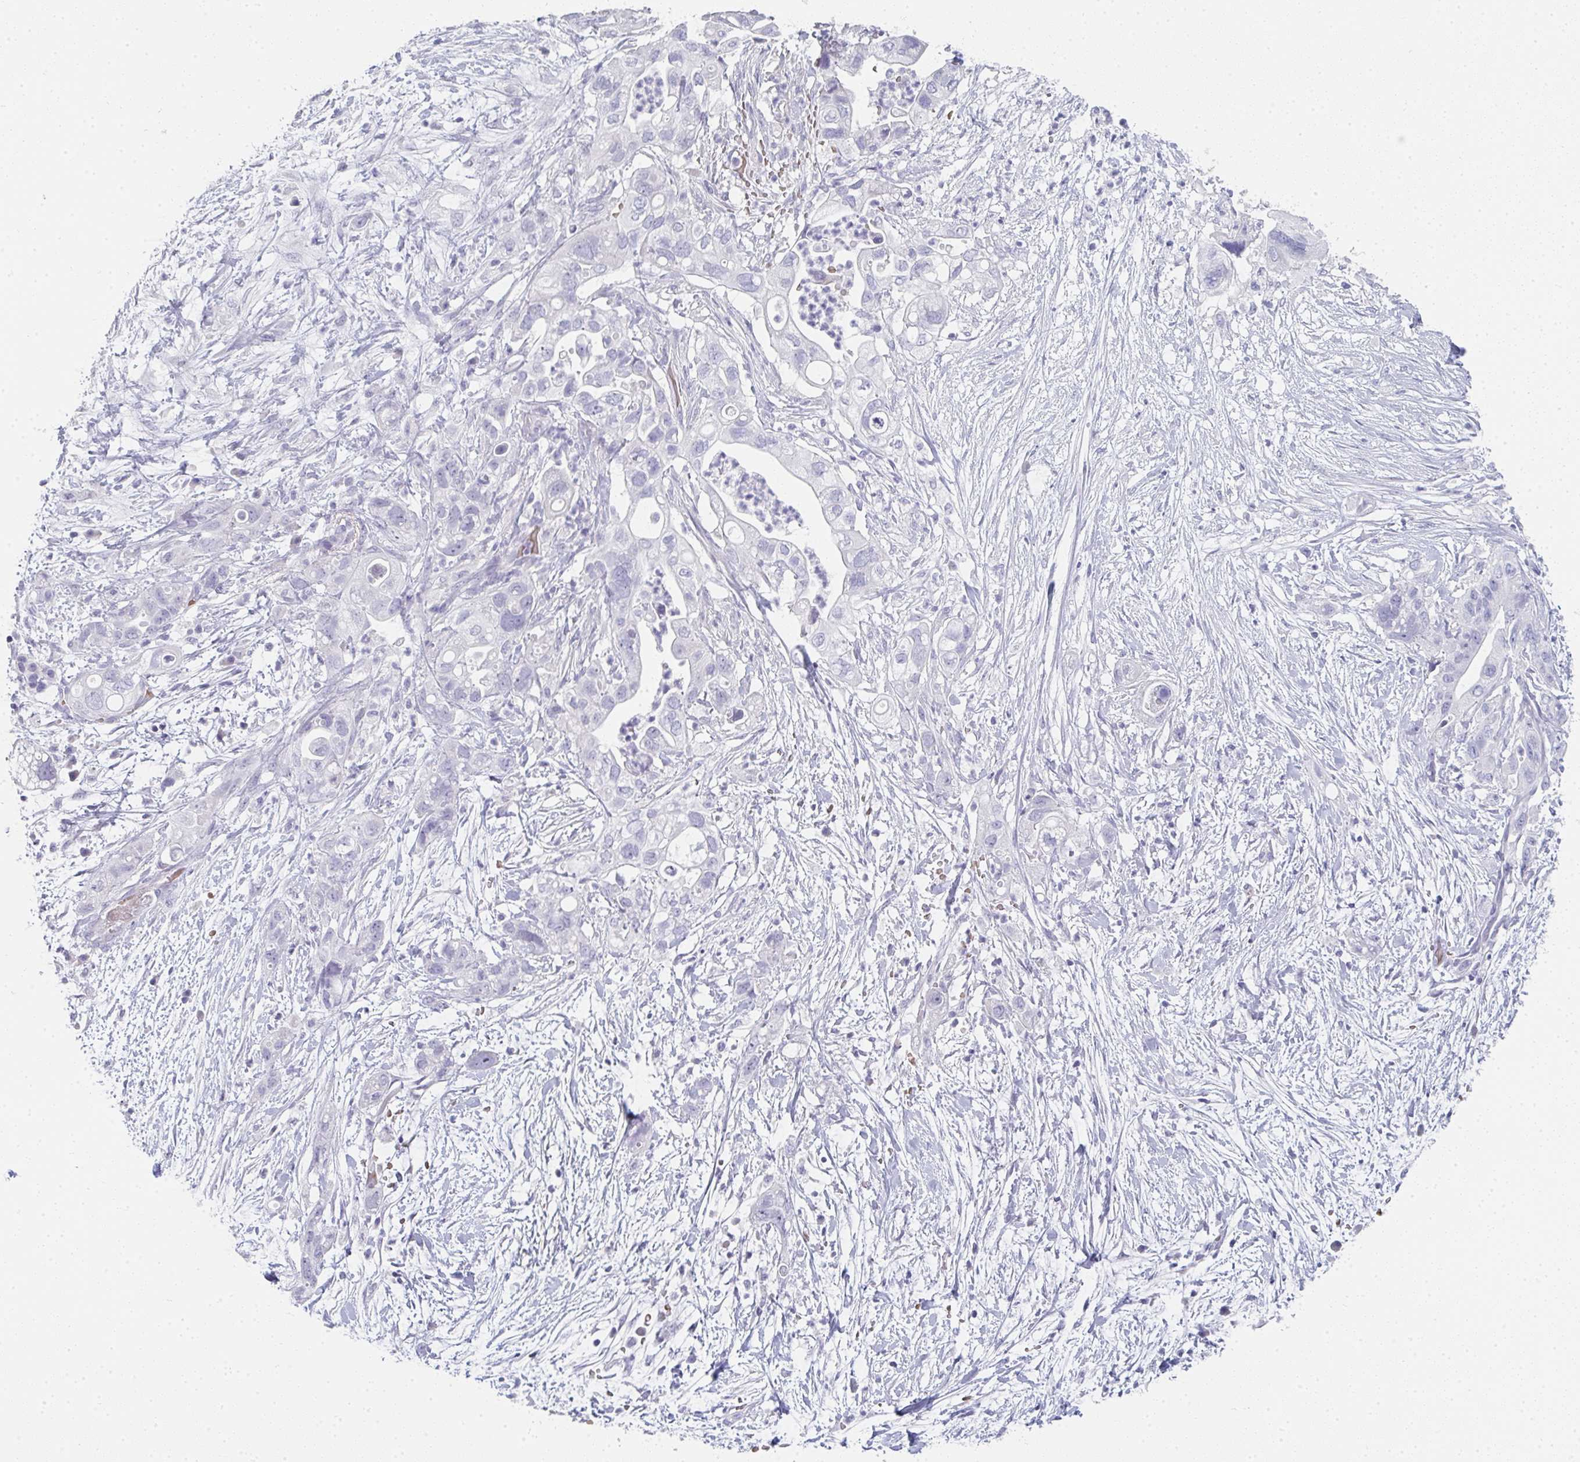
{"staining": {"intensity": "negative", "quantity": "none", "location": "none"}, "tissue": "pancreatic cancer", "cell_type": "Tumor cells", "image_type": "cancer", "snomed": [{"axis": "morphology", "description": "Adenocarcinoma, NOS"}, {"axis": "topography", "description": "Pancreas"}], "caption": "Micrograph shows no significant protein positivity in tumor cells of adenocarcinoma (pancreatic).", "gene": "NEU2", "patient": {"sex": "female", "age": 72}}